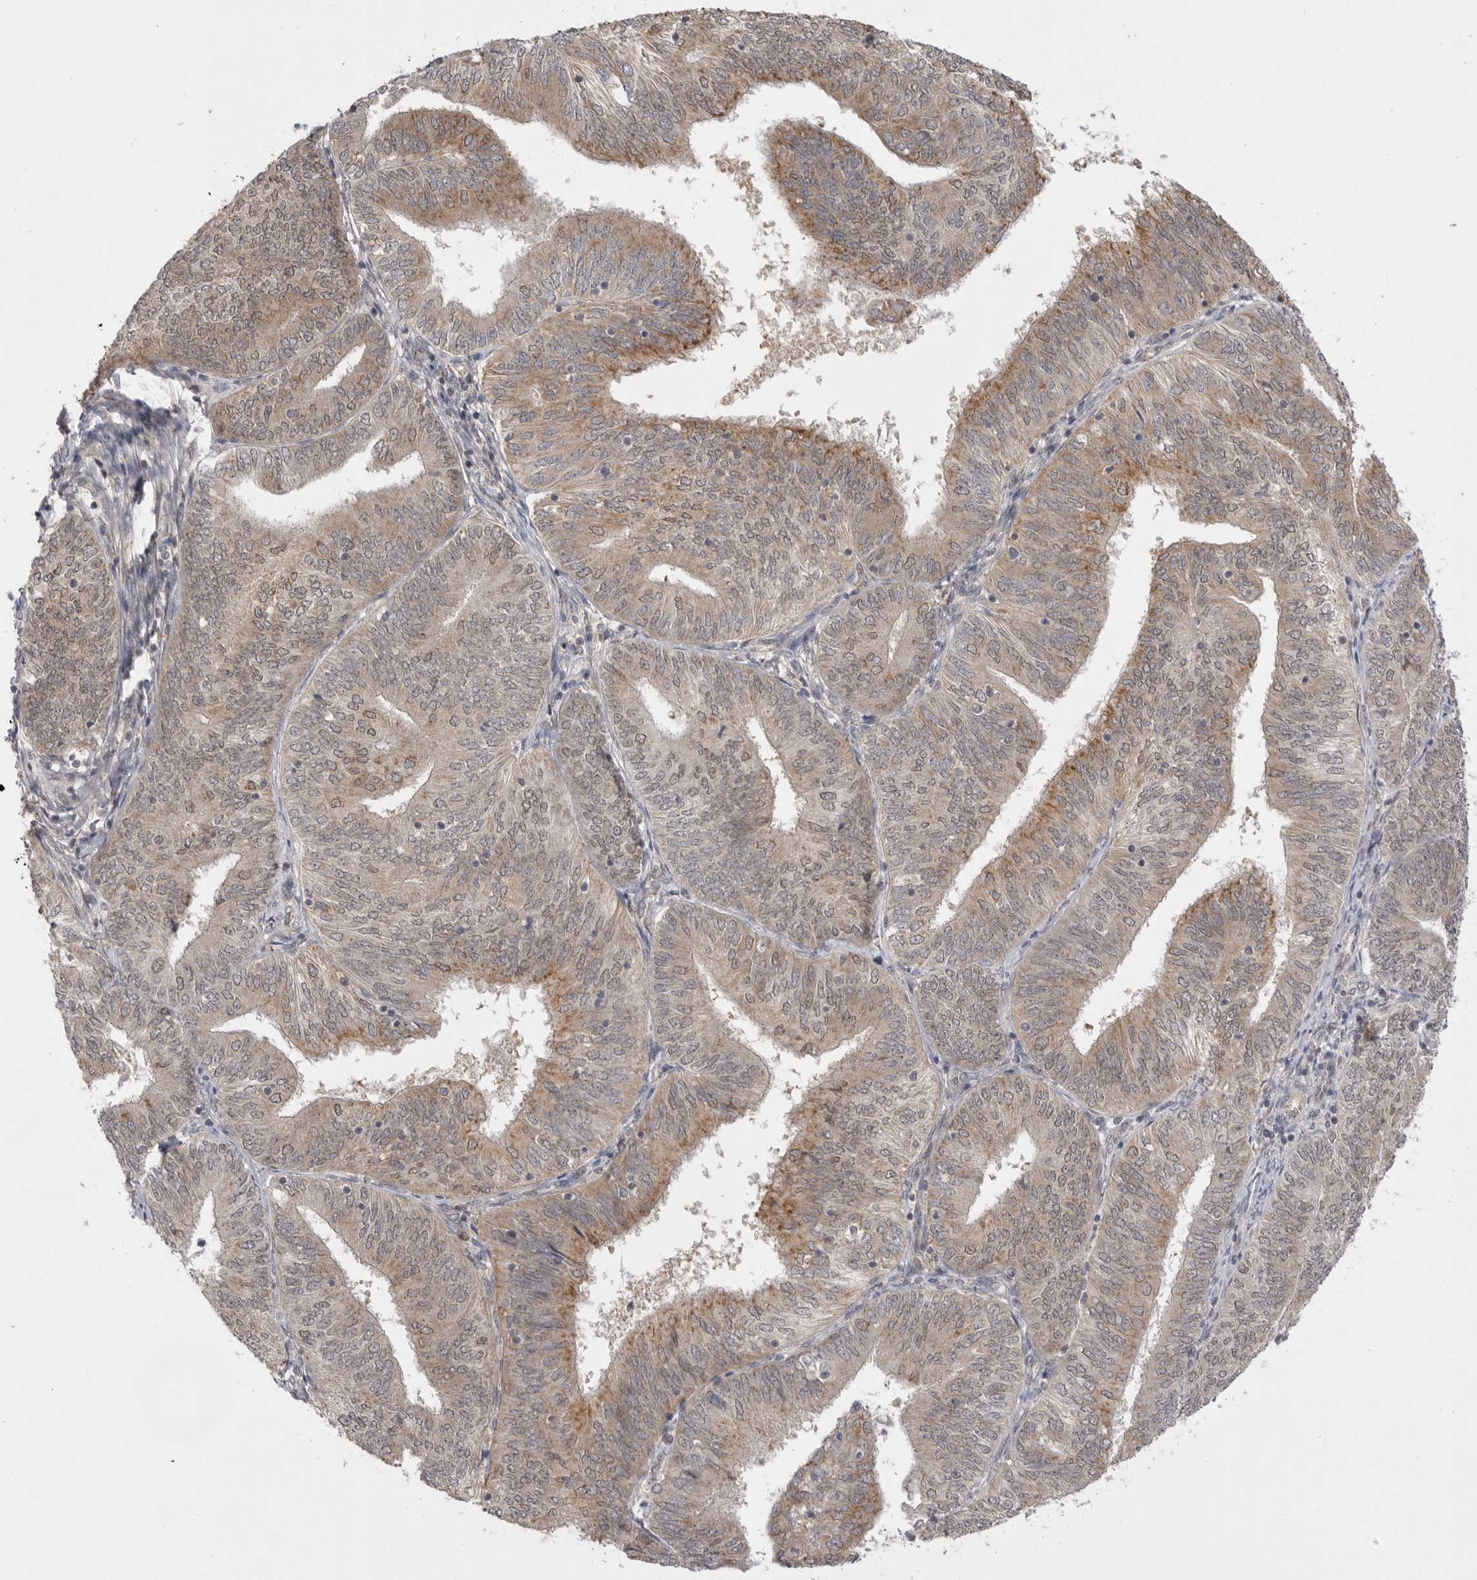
{"staining": {"intensity": "moderate", "quantity": ">75%", "location": "cytoplasmic/membranous,nuclear"}, "tissue": "endometrial cancer", "cell_type": "Tumor cells", "image_type": "cancer", "snomed": [{"axis": "morphology", "description": "Adenocarcinoma, NOS"}, {"axis": "topography", "description": "Endometrium"}], "caption": "Immunohistochemical staining of endometrial cancer (adenocarcinoma) demonstrates medium levels of moderate cytoplasmic/membranous and nuclear protein expression in approximately >75% of tumor cells.", "gene": "TLR3", "patient": {"sex": "female", "age": 58}}